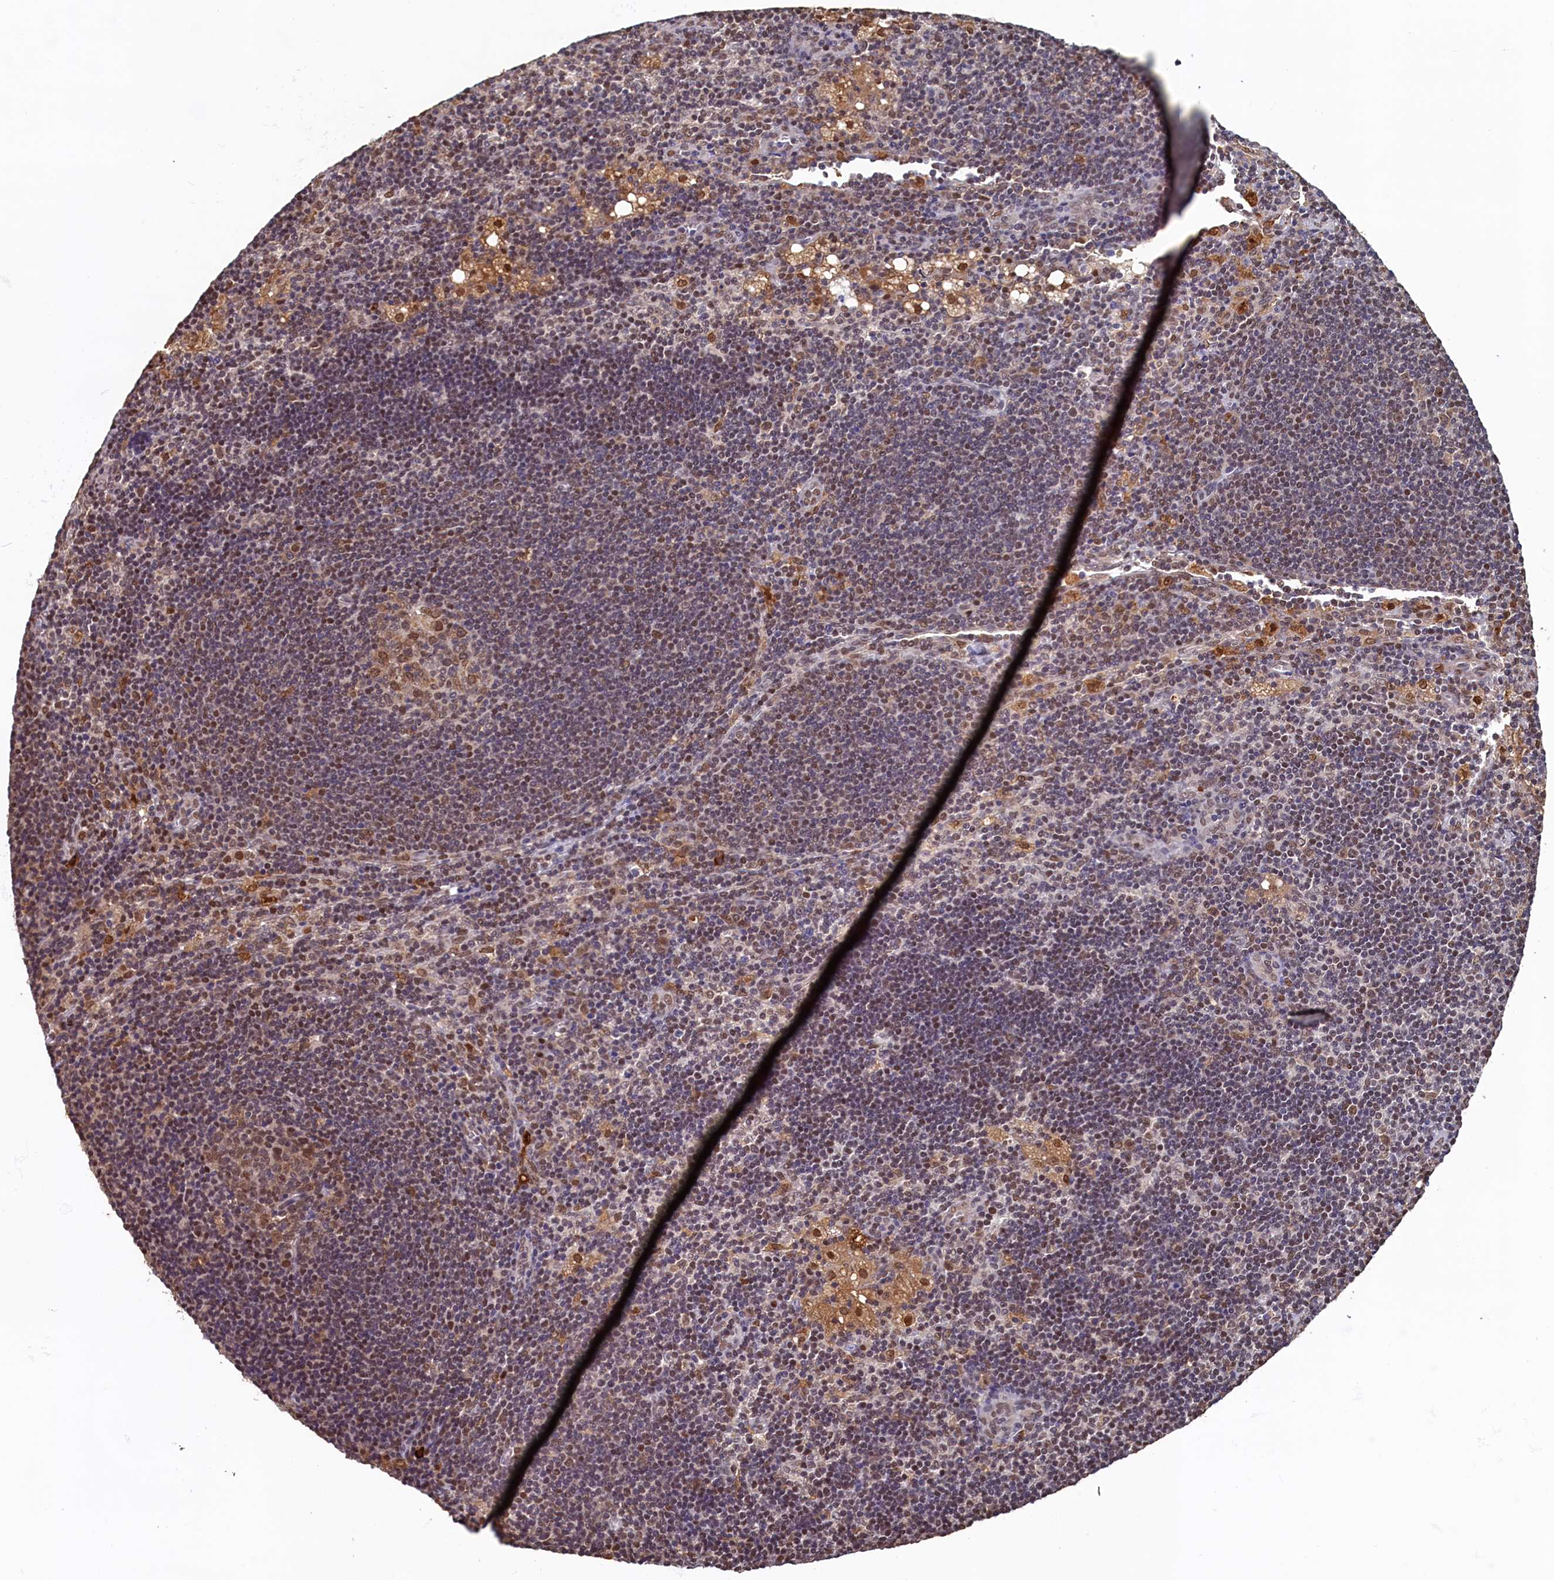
{"staining": {"intensity": "moderate", "quantity": "25%-75%", "location": "nuclear"}, "tissue": "lymph node", "cell_type": "Germinal center cells", "image_type": "normal", "snomed": [{"axis": "morphology", "description": "Normal tissue, NOS"}, {"axis": "topography", "description": "Lymph node"}], "caption": "Immunohistochemistry (IHC) (DAB) staining of normal human lymph node exhibits moderate nuclear protein expression in about 25%-75% of germinal center cells.", "gene": "AHCY", "patient": {"sex": "male", "age": 24}}